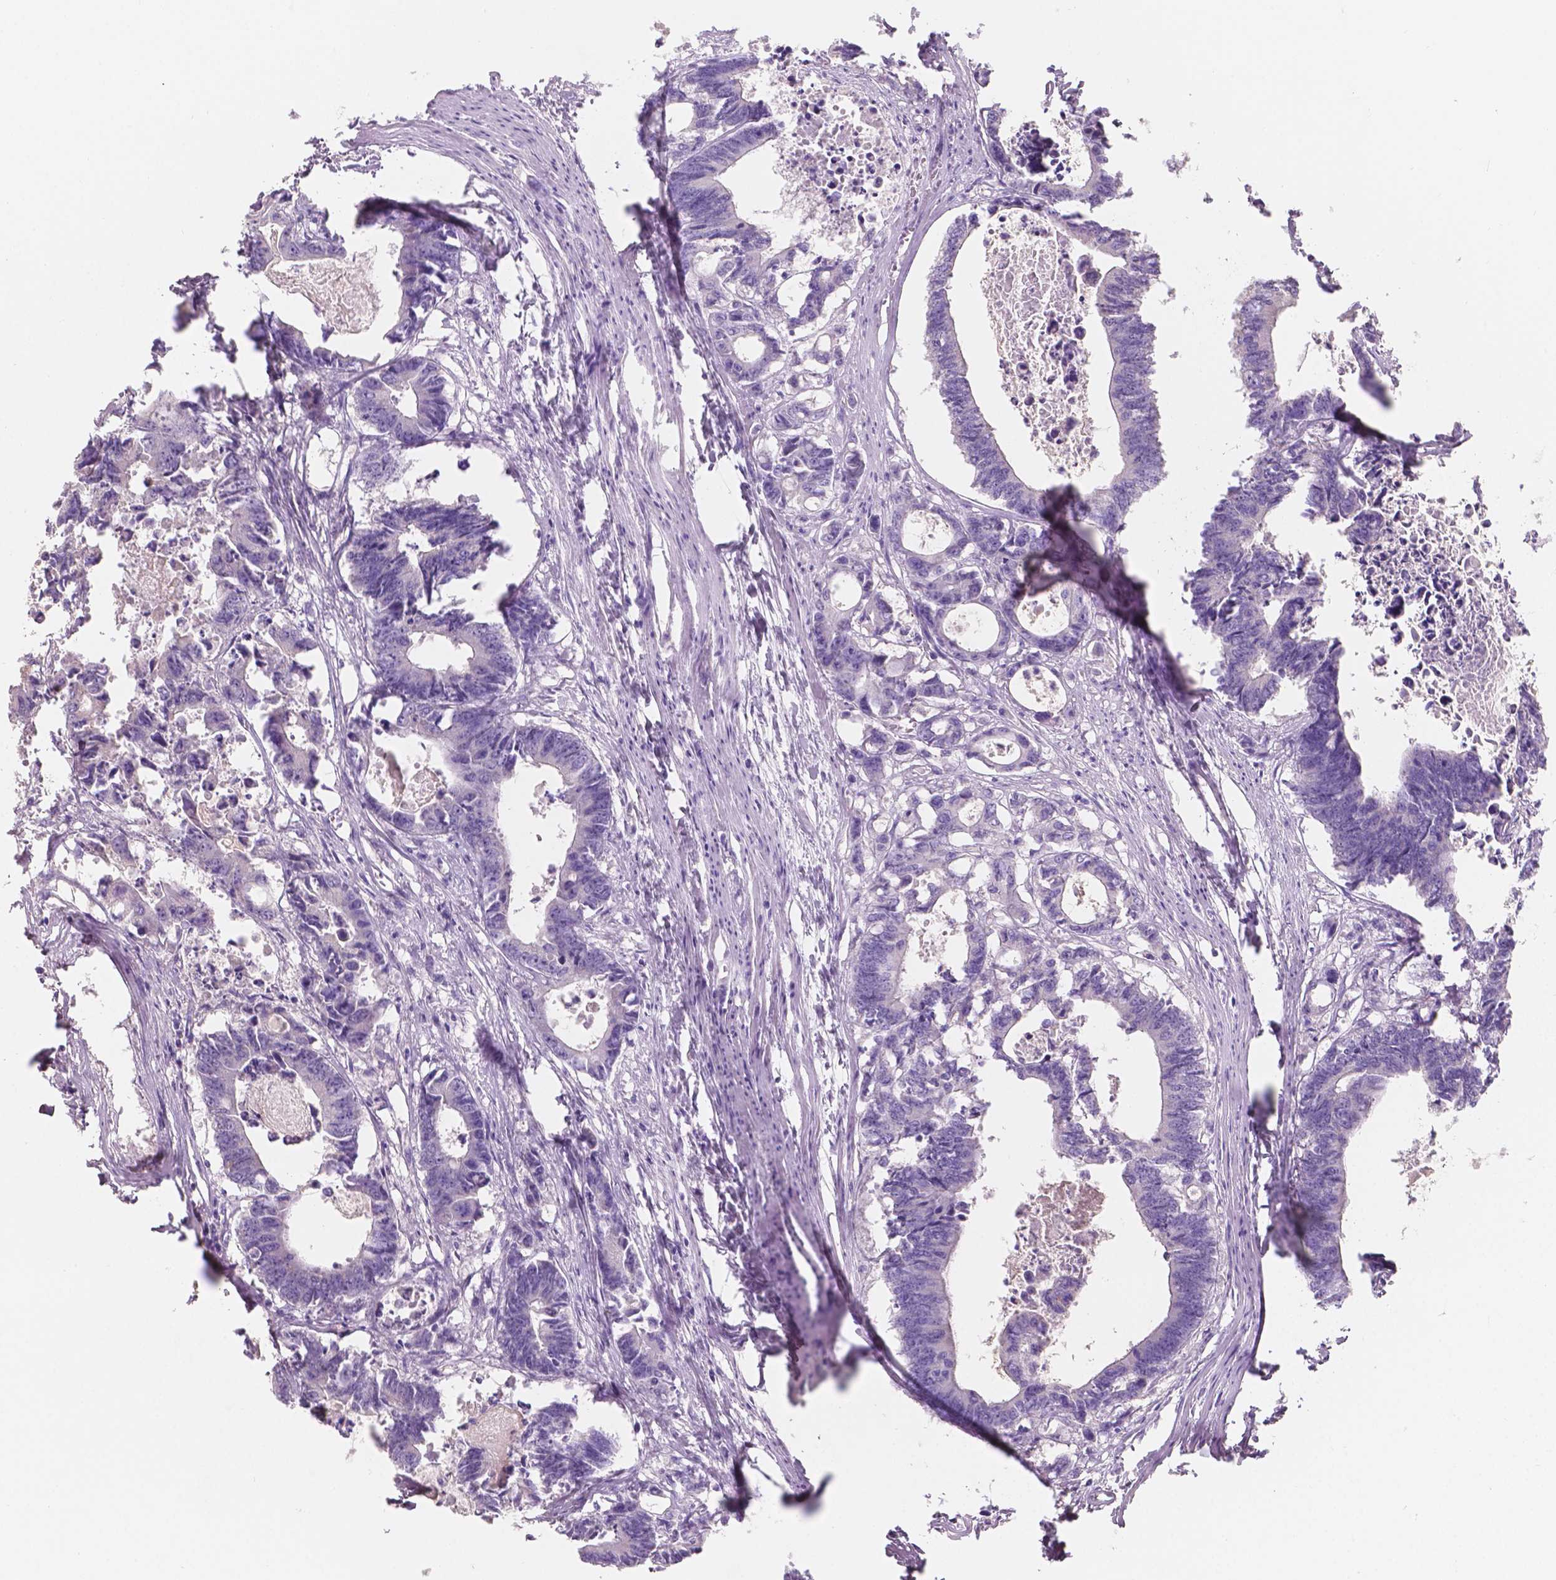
{"staining": {"intensity": "negative", "quantity": "none", "location": "none"}, "tissue": "colorectal cancer", "cell_type": "Tumor cells", "image_type": "cancer", "snomed": [{"axis": "morphology", "description": "Adenocarcinoma, NOS"}, {"axis": "topography", "description": "Rectum"}], "caption": "Colorectal adenocarcinoma was stained to show a protein in brown. There is no significant expression in tumor cells.", "gene": "SBSN", "patient": {"sex": "male", "age": 54}}